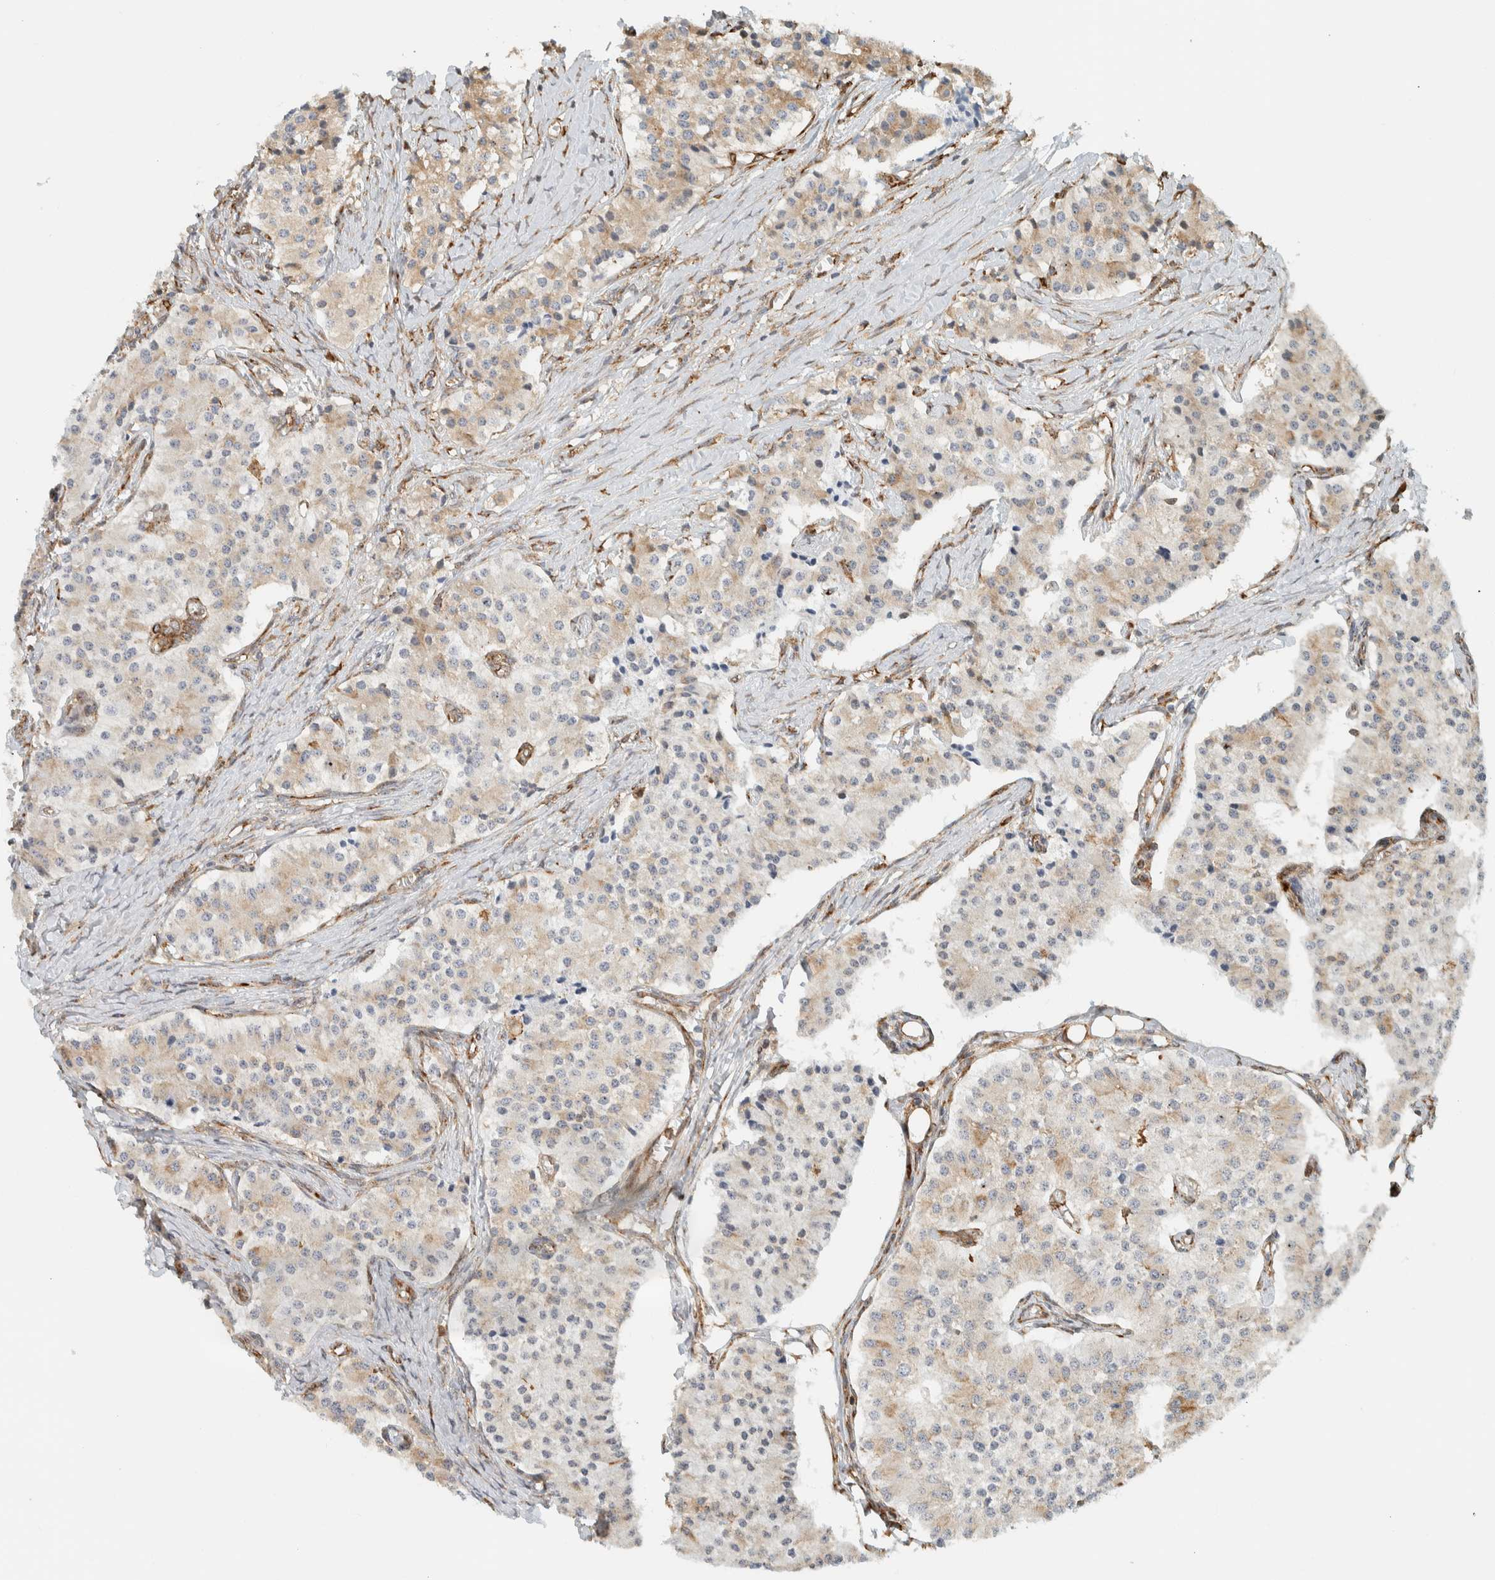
{"staining": {"intensity": "weak", "quantity": "25%-75%", "location": "cytoplasmic/membranous"}, "tissue": "carcinoid", "cell_type": "Tumor cells", "image_type": "cancer", "snomed": [{"axis": "morphology", "description": "Carcinoid, malignant, NOS"}, {"axis": "topography", "description": "Colon"}], "caption": "Carcinoid (malignant) tissue displays weak cytoplasmic/membranous staining in about 25%-75% of tumor cells, visualized by immunohistochemistry.", "gene": "LLGL2", "patient": {"sex": "female", "age": 52}}